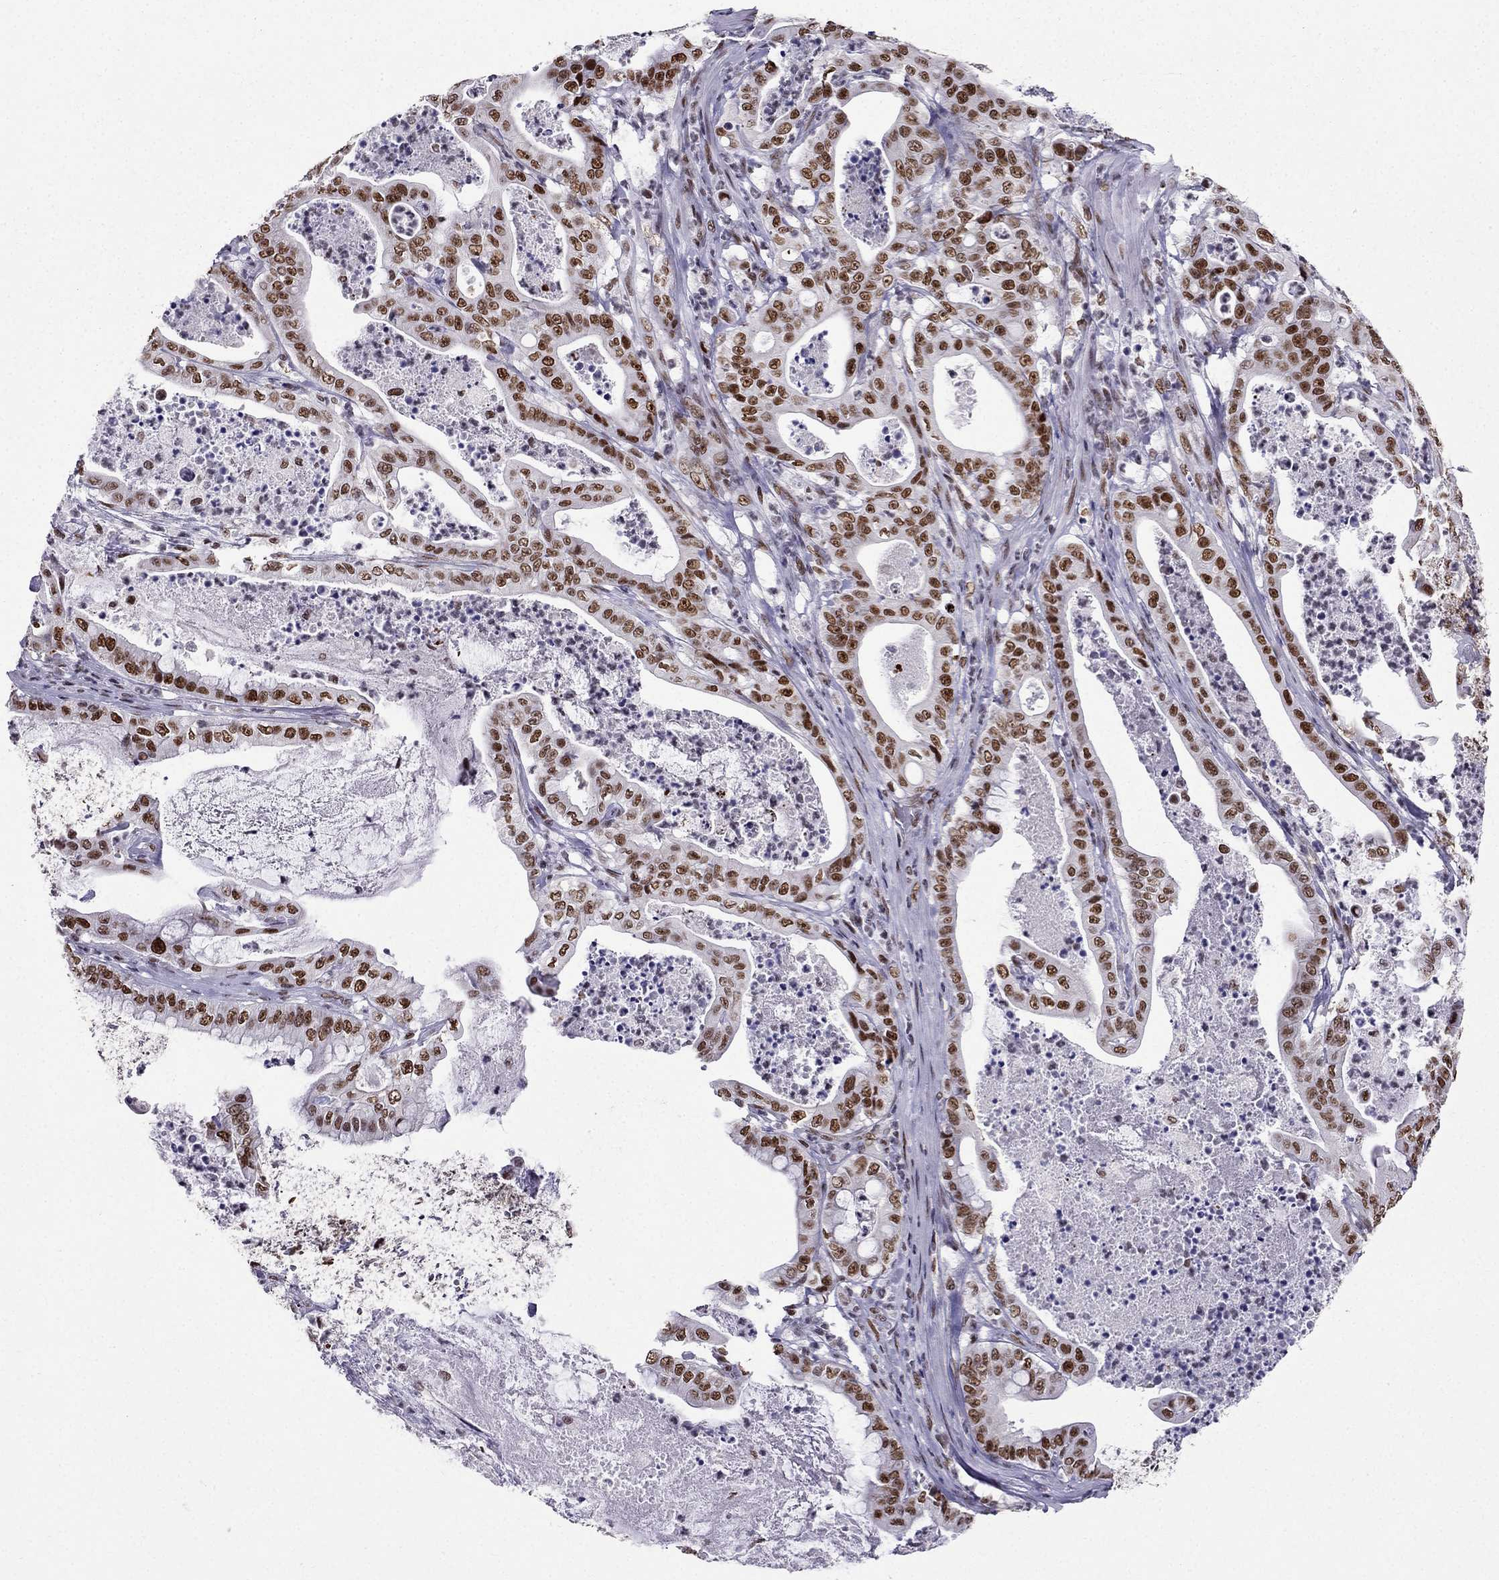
{"staining": {"intensity": "strong", "quantity": ">75%", "location": "nuclear"}, "tissue": "pancreatic cancer", "cell_type": "Tumor cells", "image_type": "cancer", "snomed": [{"axis": "morphology", "description": "Adenocarcinoma, NOS"}, {"axis": "topography", "description": "Pancreas"}], "caption": "Immunohistochemistry photomicrograph of neoplastic tissue: human pancreatic cancer stained using immunohistochemistry (IHC) displays high levels of strong protein expression localized specifically in the nuclear of tumor cells, appearing as a nuclear brown color.", "gene": "ZNF420", "patient": {"sex": "male", "age": 71}}